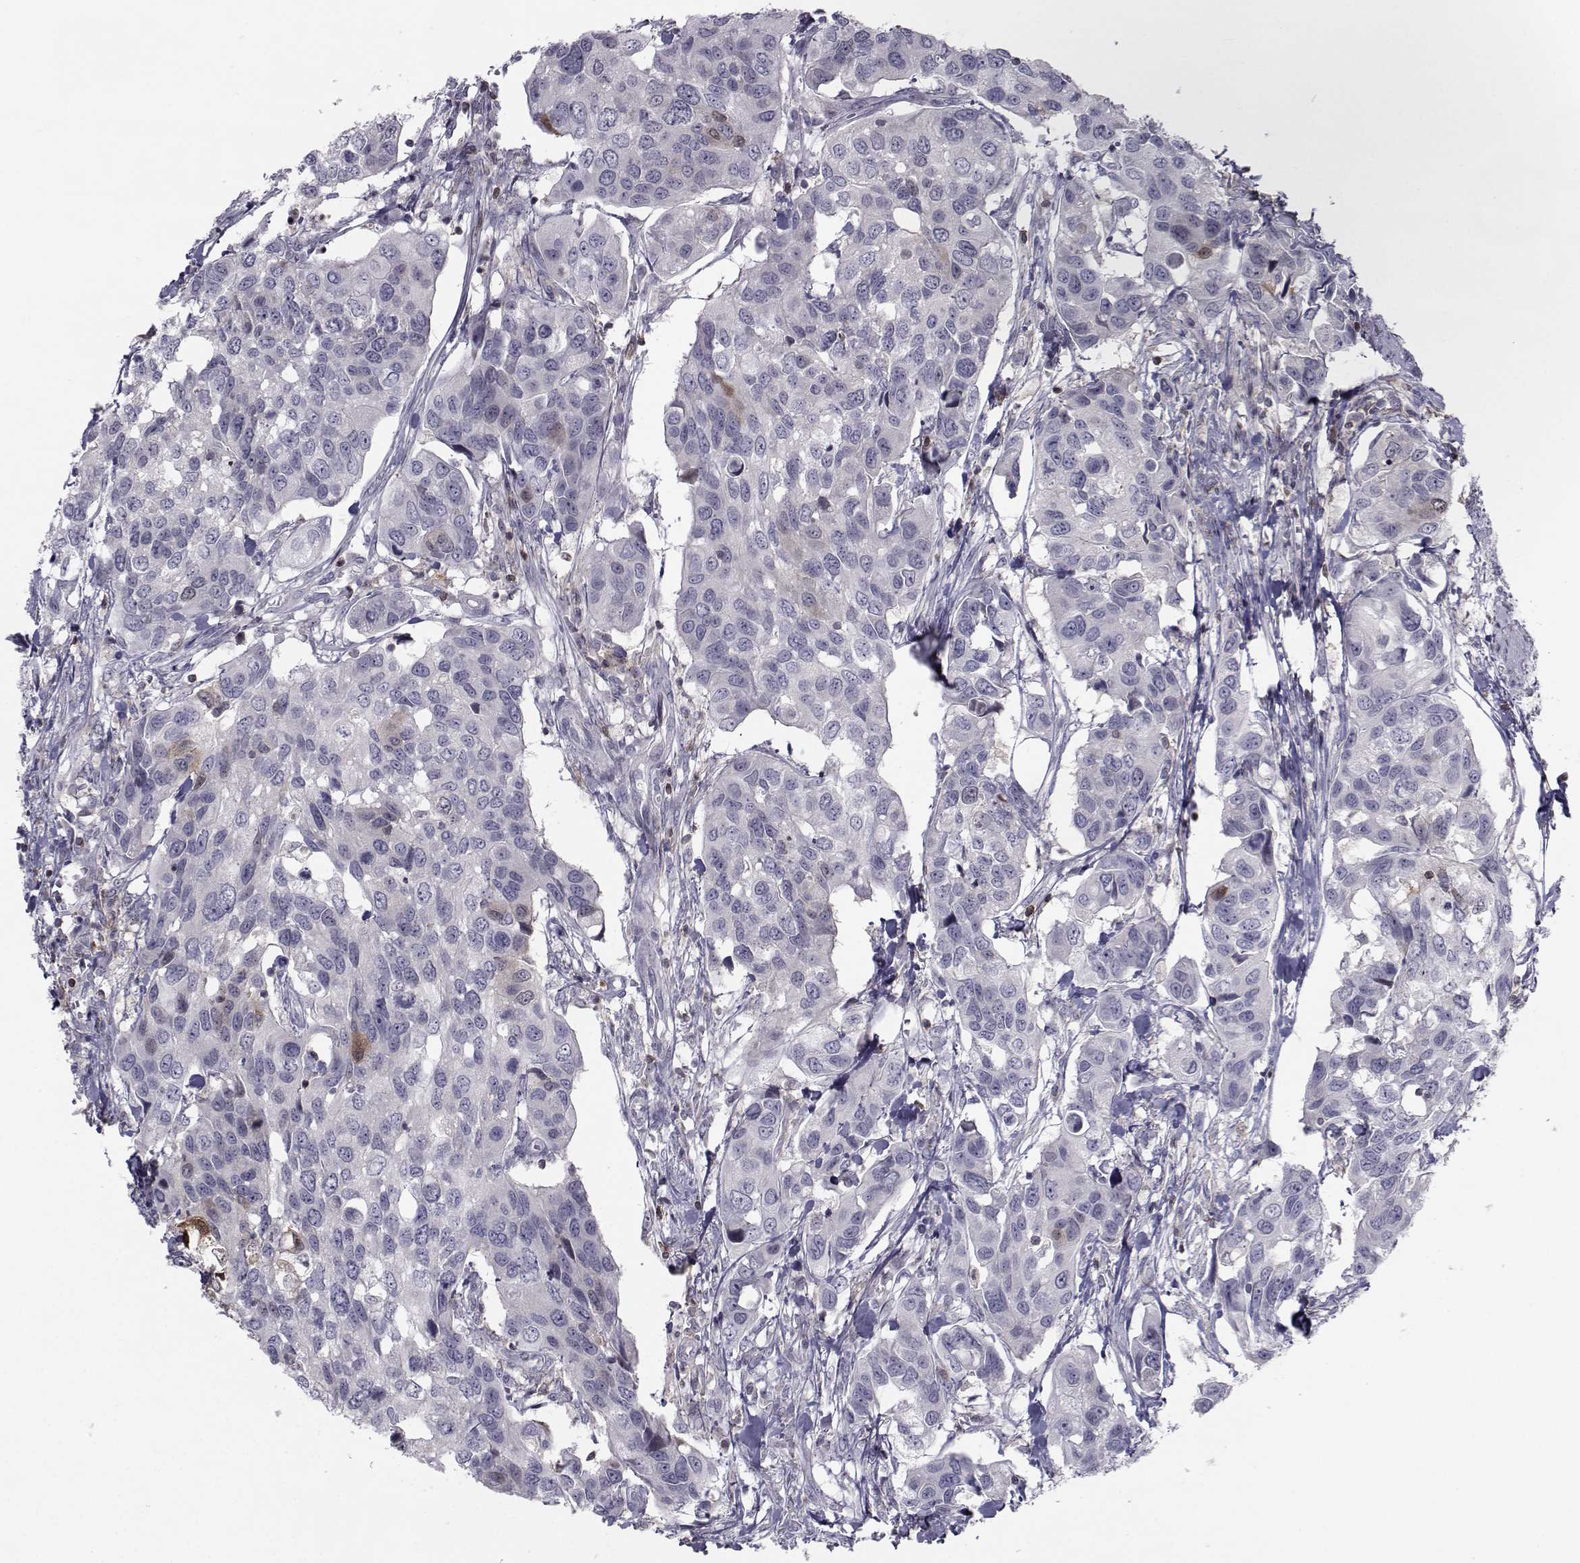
{"staining": {"intensity": "negative", "quantity": "none", "location": "none"}, "tissue": "urothelial cancer", "cell_type": "Tumor cells", "image_type": "cancer", "snomed": [{"axis": "morphology", "description": "Urothelial carcinoma, High grade"}, {"axis": "topography", "description": "Urinary bladder"}], "caption": "Tumor cells show no significant protein expression in urothelial cancer. (Stains: DAB (3,3'-diaminobenzidine) immunohistochemistry with hematoxylin counter stain, Microscopy: brightfield microscopy at high magnification).", "gene": "PCP4L1", "patient": {"sex": "male", "age": 60}}